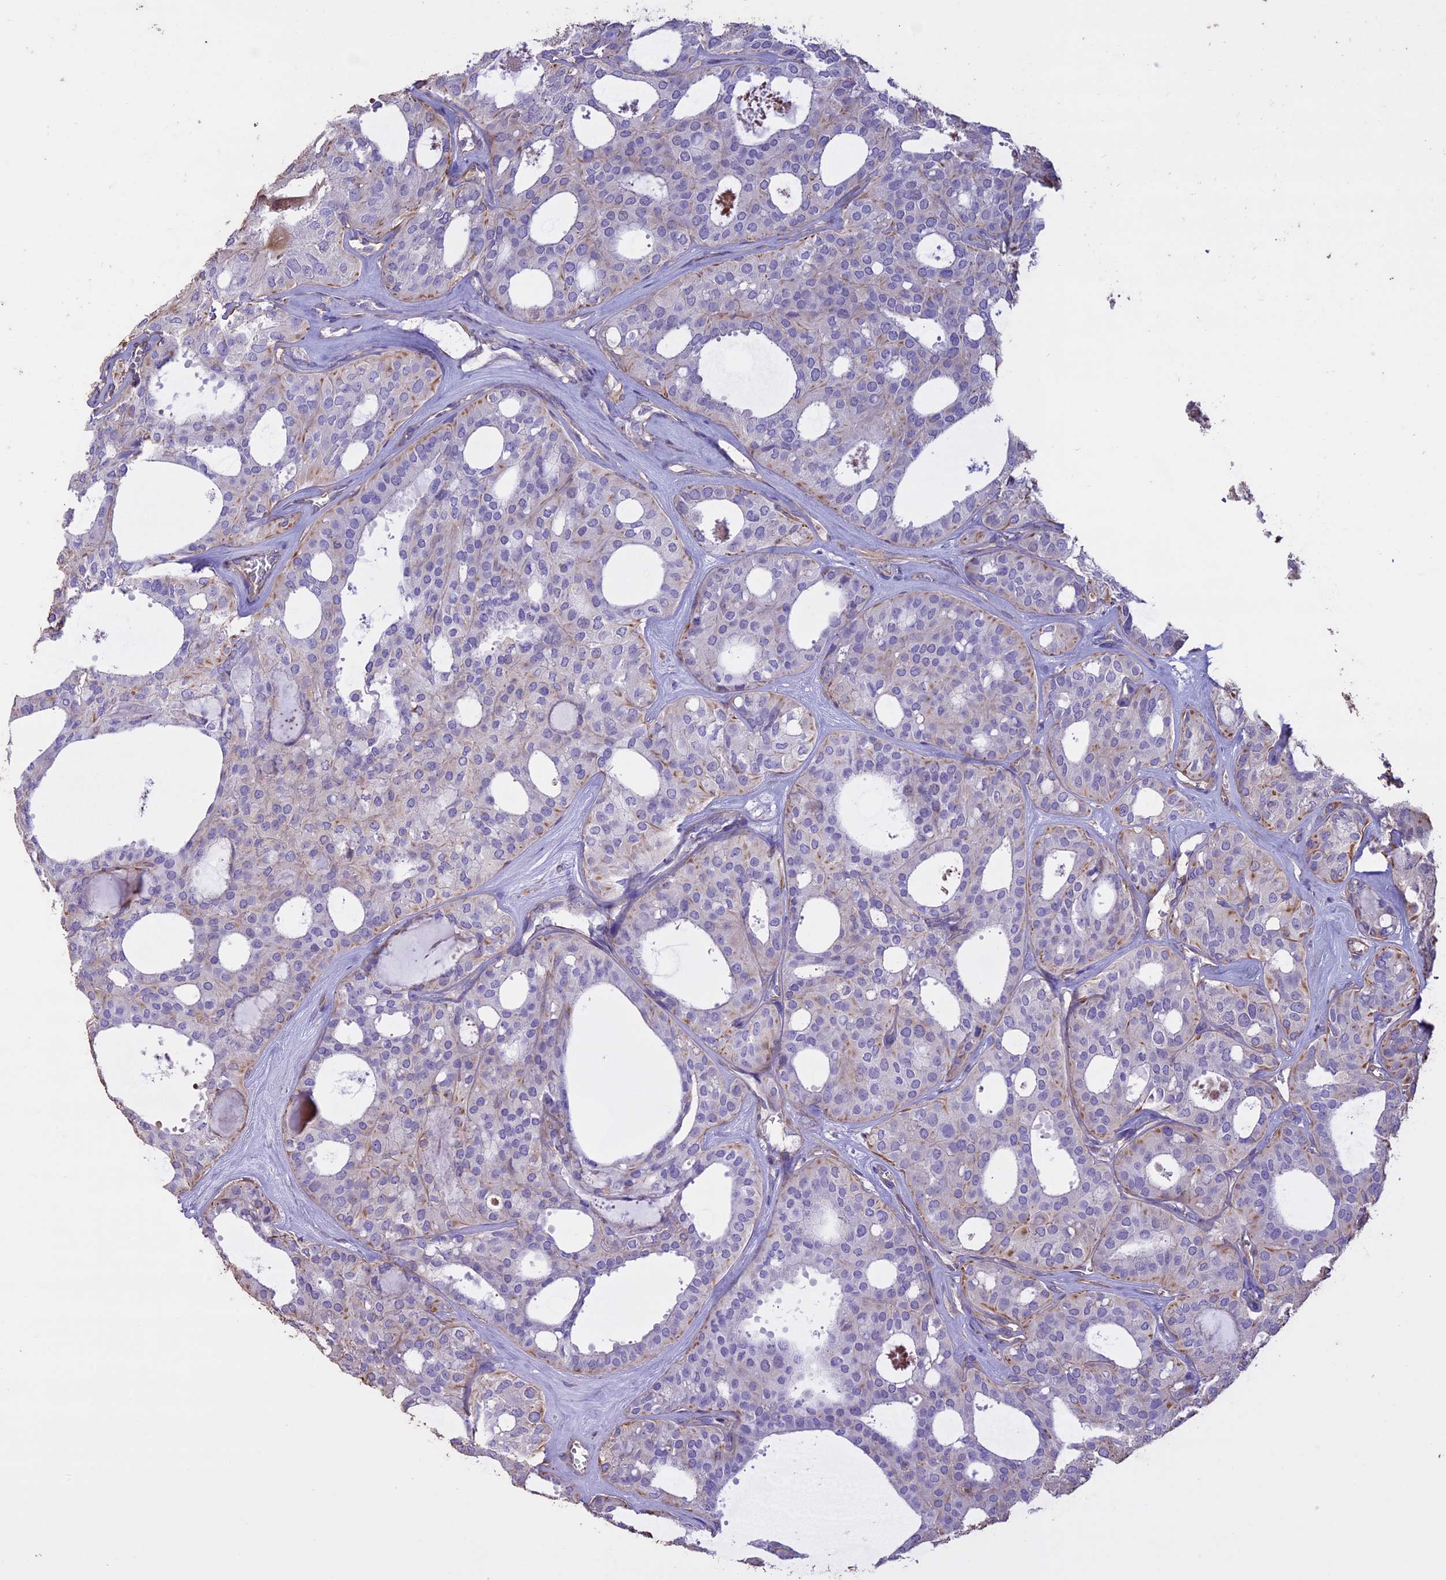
{"staining": {"intensity": "negative", "quantity": "none", "location": "none"}, "tissue": "thyroid cancer", "cell_type": "Tumor cells", "image_type": "cancer", "snomed": [{"axis": "morphology", "description": "Follicular adenoma carcinoma, NOS"}, {"axis": "topography", "description": "Thyroid gland"}], "caption": "Immunohistochemistry (IHC) micrograph of human thyroid cancer (follicular adenoma carcinoma) stained for a protein (brown), which shows no positivity in tumor cells.", "gene": "CCDC148", "patient": {"sex": "male", "age": 75}}